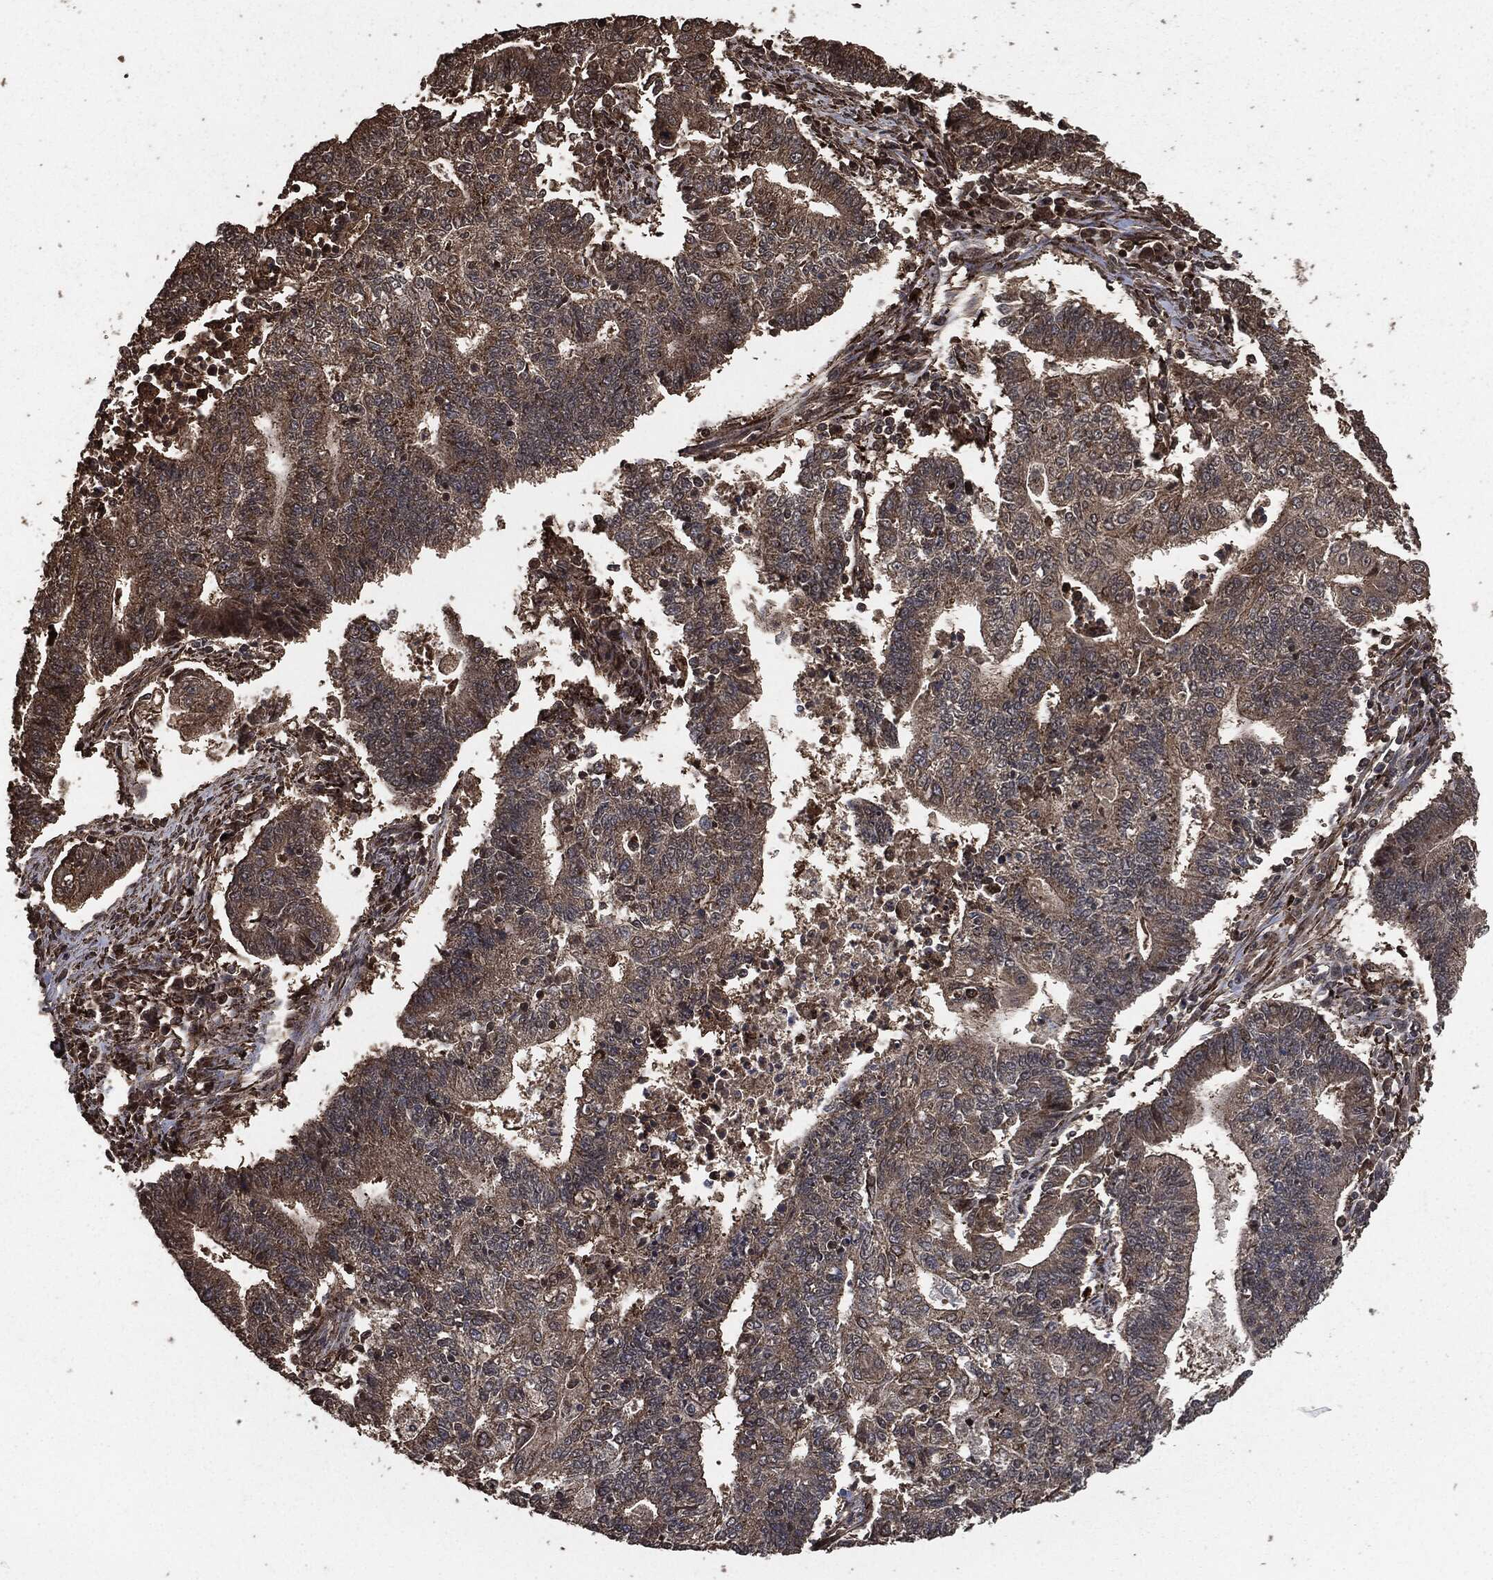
{"staining": {"intensity": "moderate", "quantity": "25%-75%", "location": "cytoplasmic/membranous"}, "tissue": "endometrial cancer", "cell_type": "Tumor cells", "image_type": "cancer", "snomed": [{"axis": "morphology", "description": "Adenocarcinoma, NOS"}, {"axis": "topography", "description": "Uterus"}, {"axis": "topography", "description": "Endometrium"}], "caption": "Brown immunohistochemical staining in endometrial cancer reveals moderate cytoplasmic/membranous positivity in approximately 25%-75% of tumor cells.", "gene": "EGFR", "patient": {"sex": "female", "age": 54}}